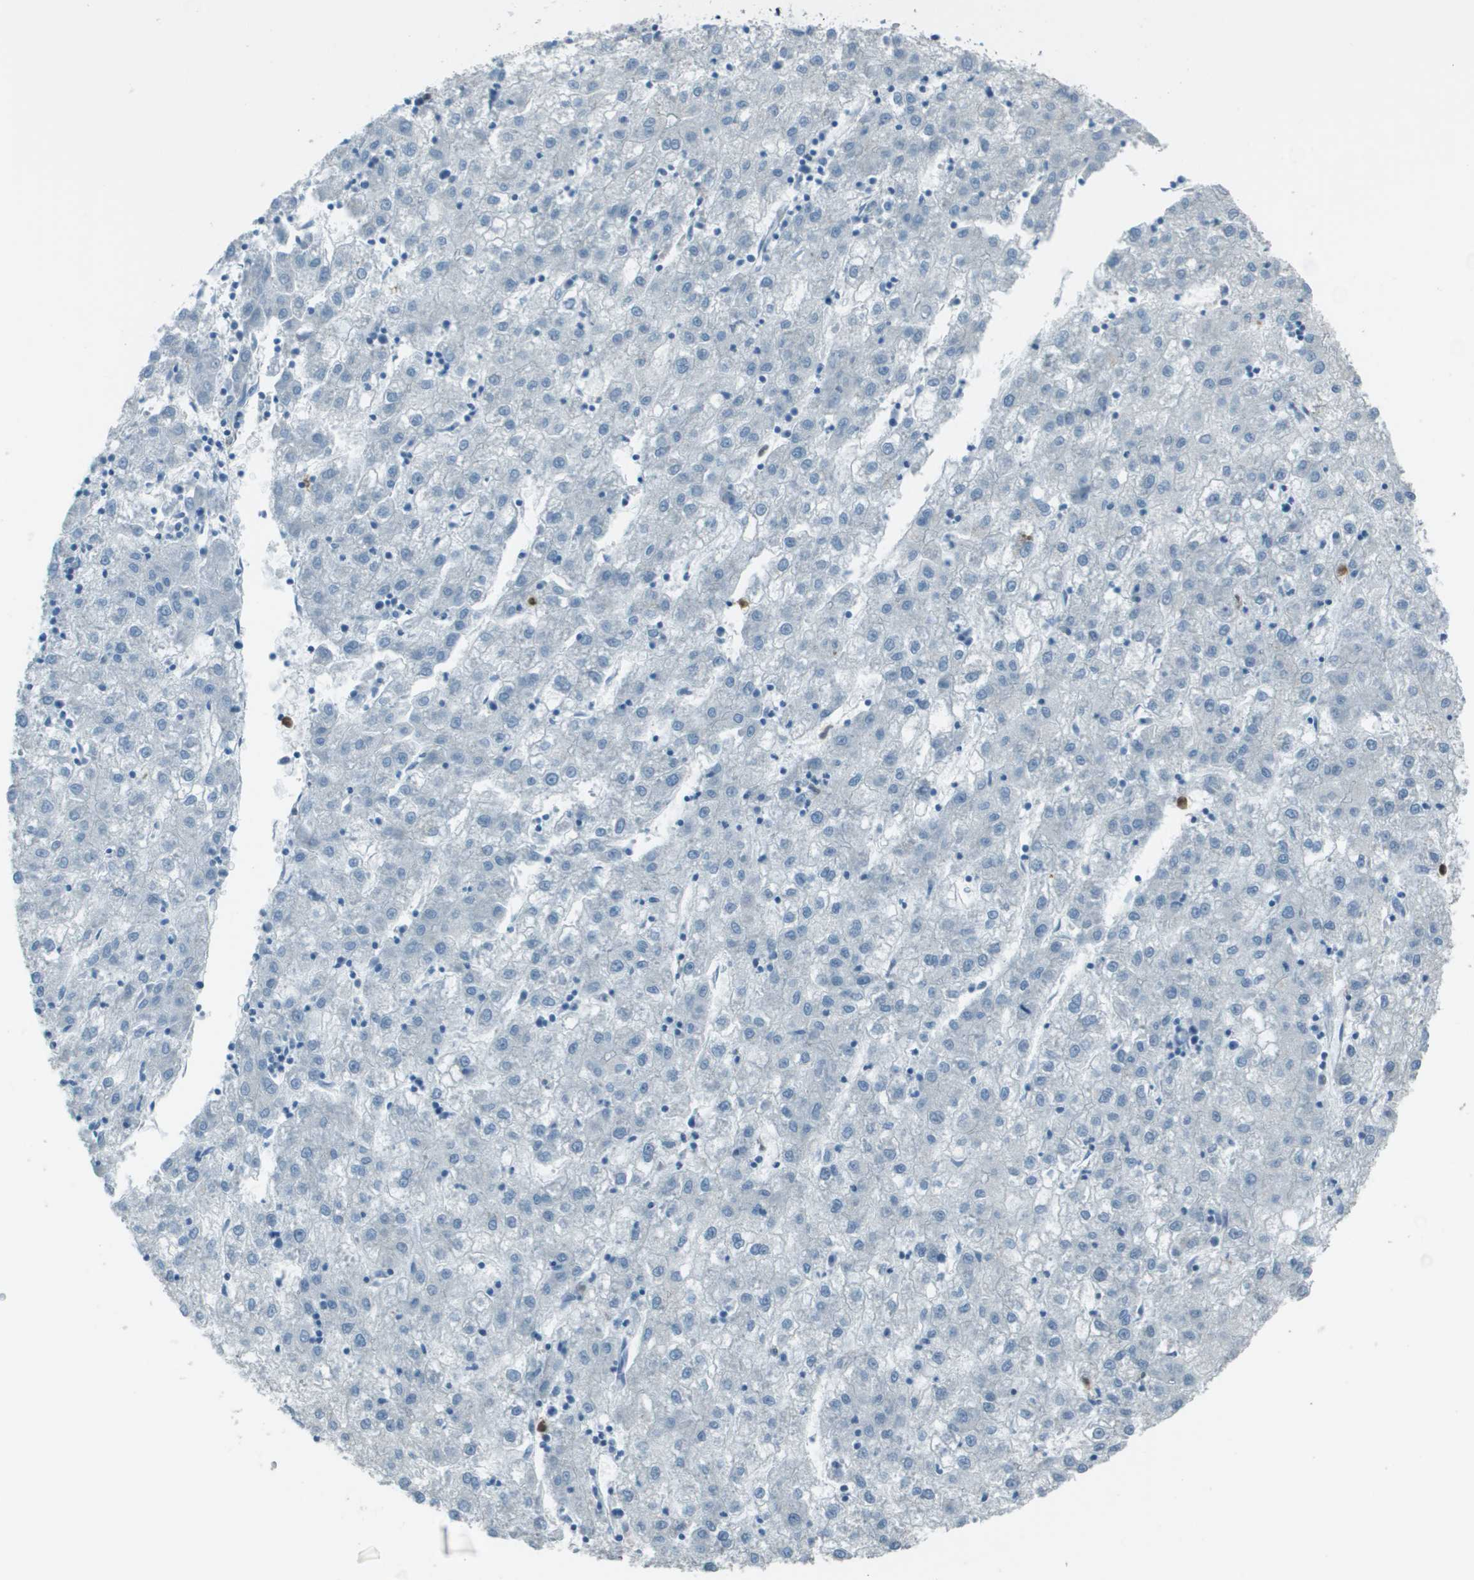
{"staining": {"intensity": "negative", "quantity": "none", "location": "none"}, "tissue": "liver cancer", "cell_type": "Tumor cells", "image_type": "cancer", "snomed": [{"axis": "morphology", "description": "Carcinoma, Hepatocellular, NOS"}, {"axis": "topography", "description": "Liver"}], "caption": "Immunohistochemistry (IHC) photomicrograph of neoplastic tissue: human liver cancer stained with DAB (3,3'-diaminobenzidine) displays no significant protein expression in tumor cells. (DAB (3,3'-diaminobenzidine) immunohistochemistry (IHC) visualized using brightfield microscopy, high magnification).", "gene": "DEPDC1", "patient": {"sex": "male", "age": 72}}